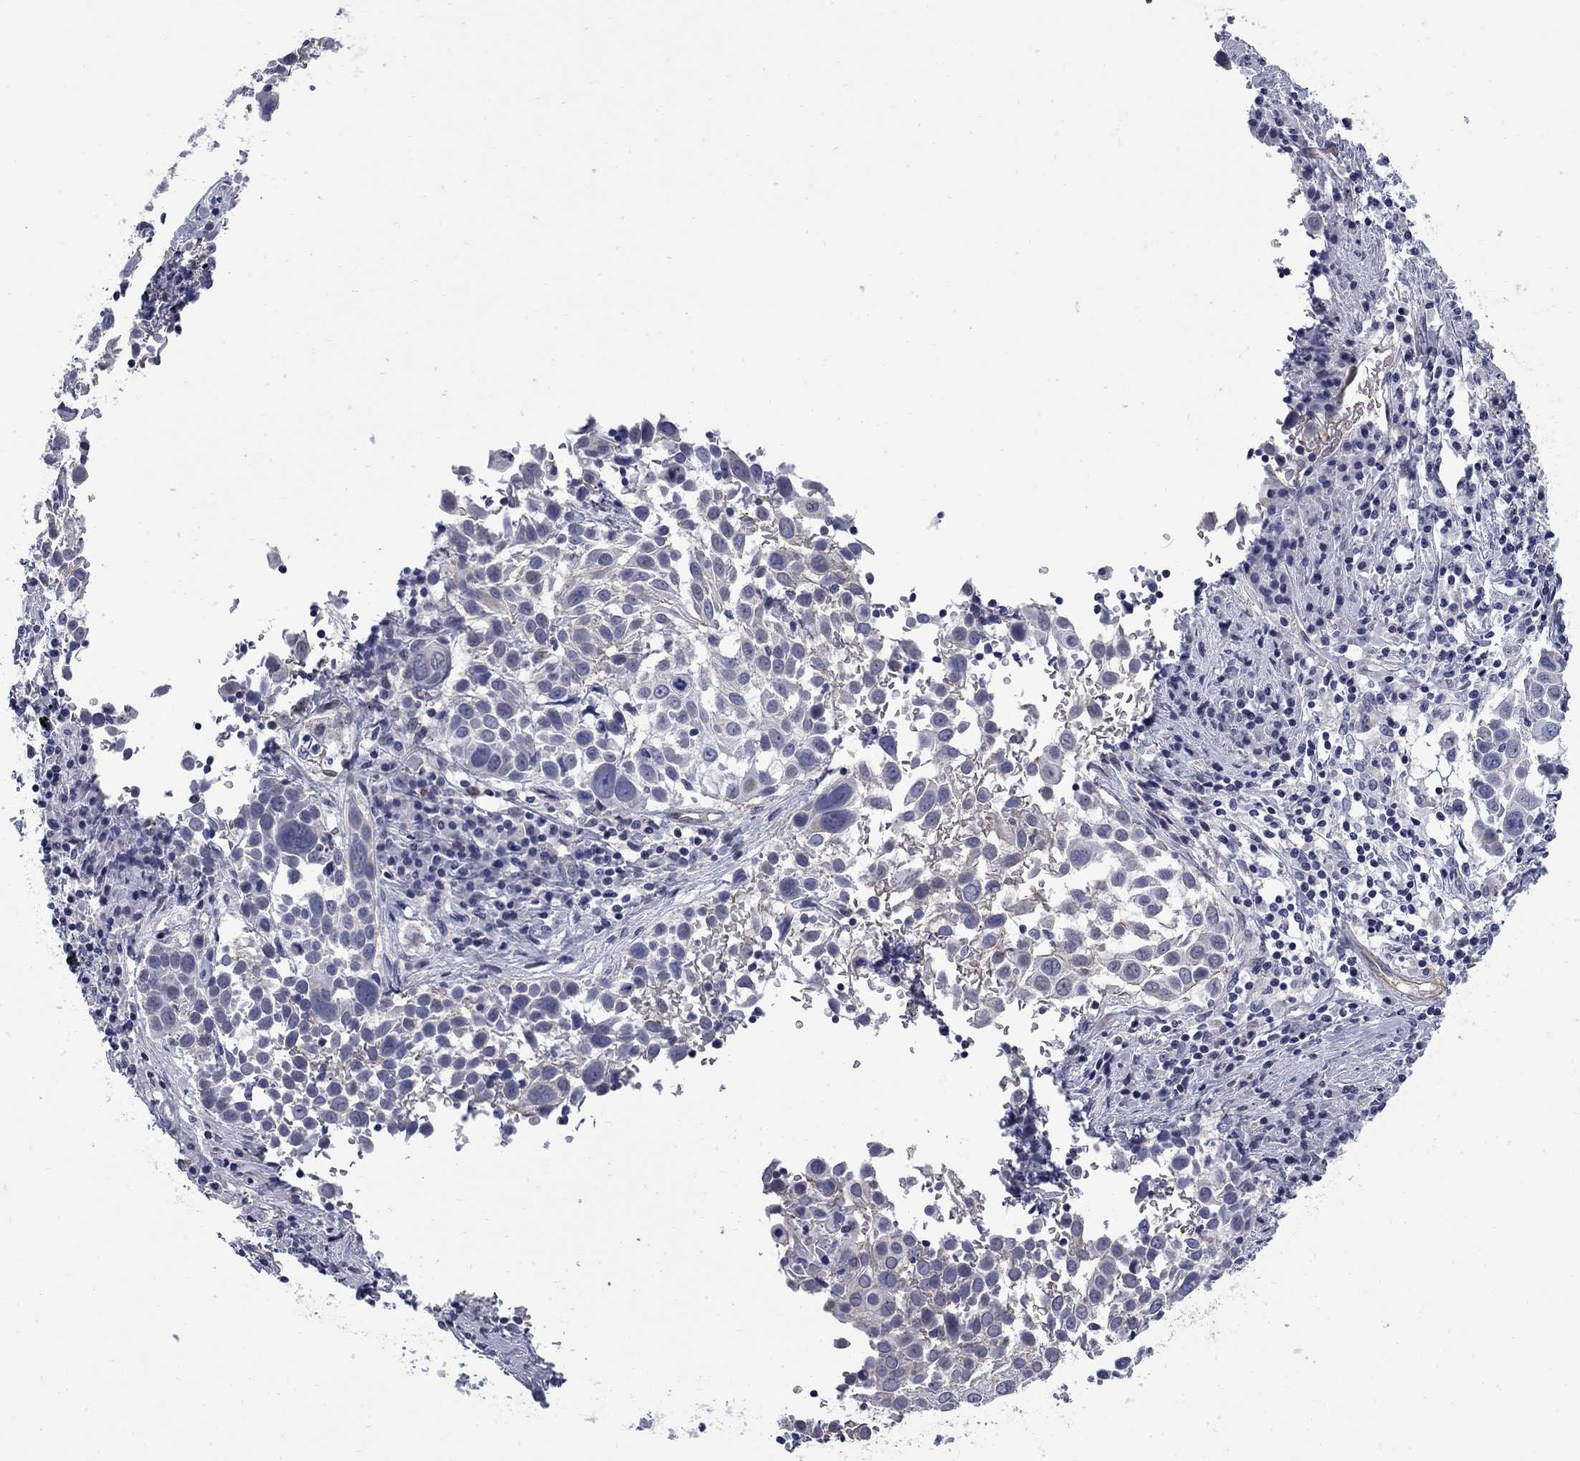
{"staining": {"intensity": "negative", "quantity": "none", "location": "none"}, "tissue": "lung cancer", "cell_type": "Tumor cells", "image_type": "cancer", "snomed": [{"axis": "morphology", "description": "Squamous cell carcinoma, NOS"}, {"axis": "topography", "description": "Lung"}], "caption": "DAB immunohistochemical staining of human lung cancer (squamous cell carcinoma) displays no significant staining in tumor cells.", "gene": "HTR4", "patient": {"sex": "male", "age": 57}}